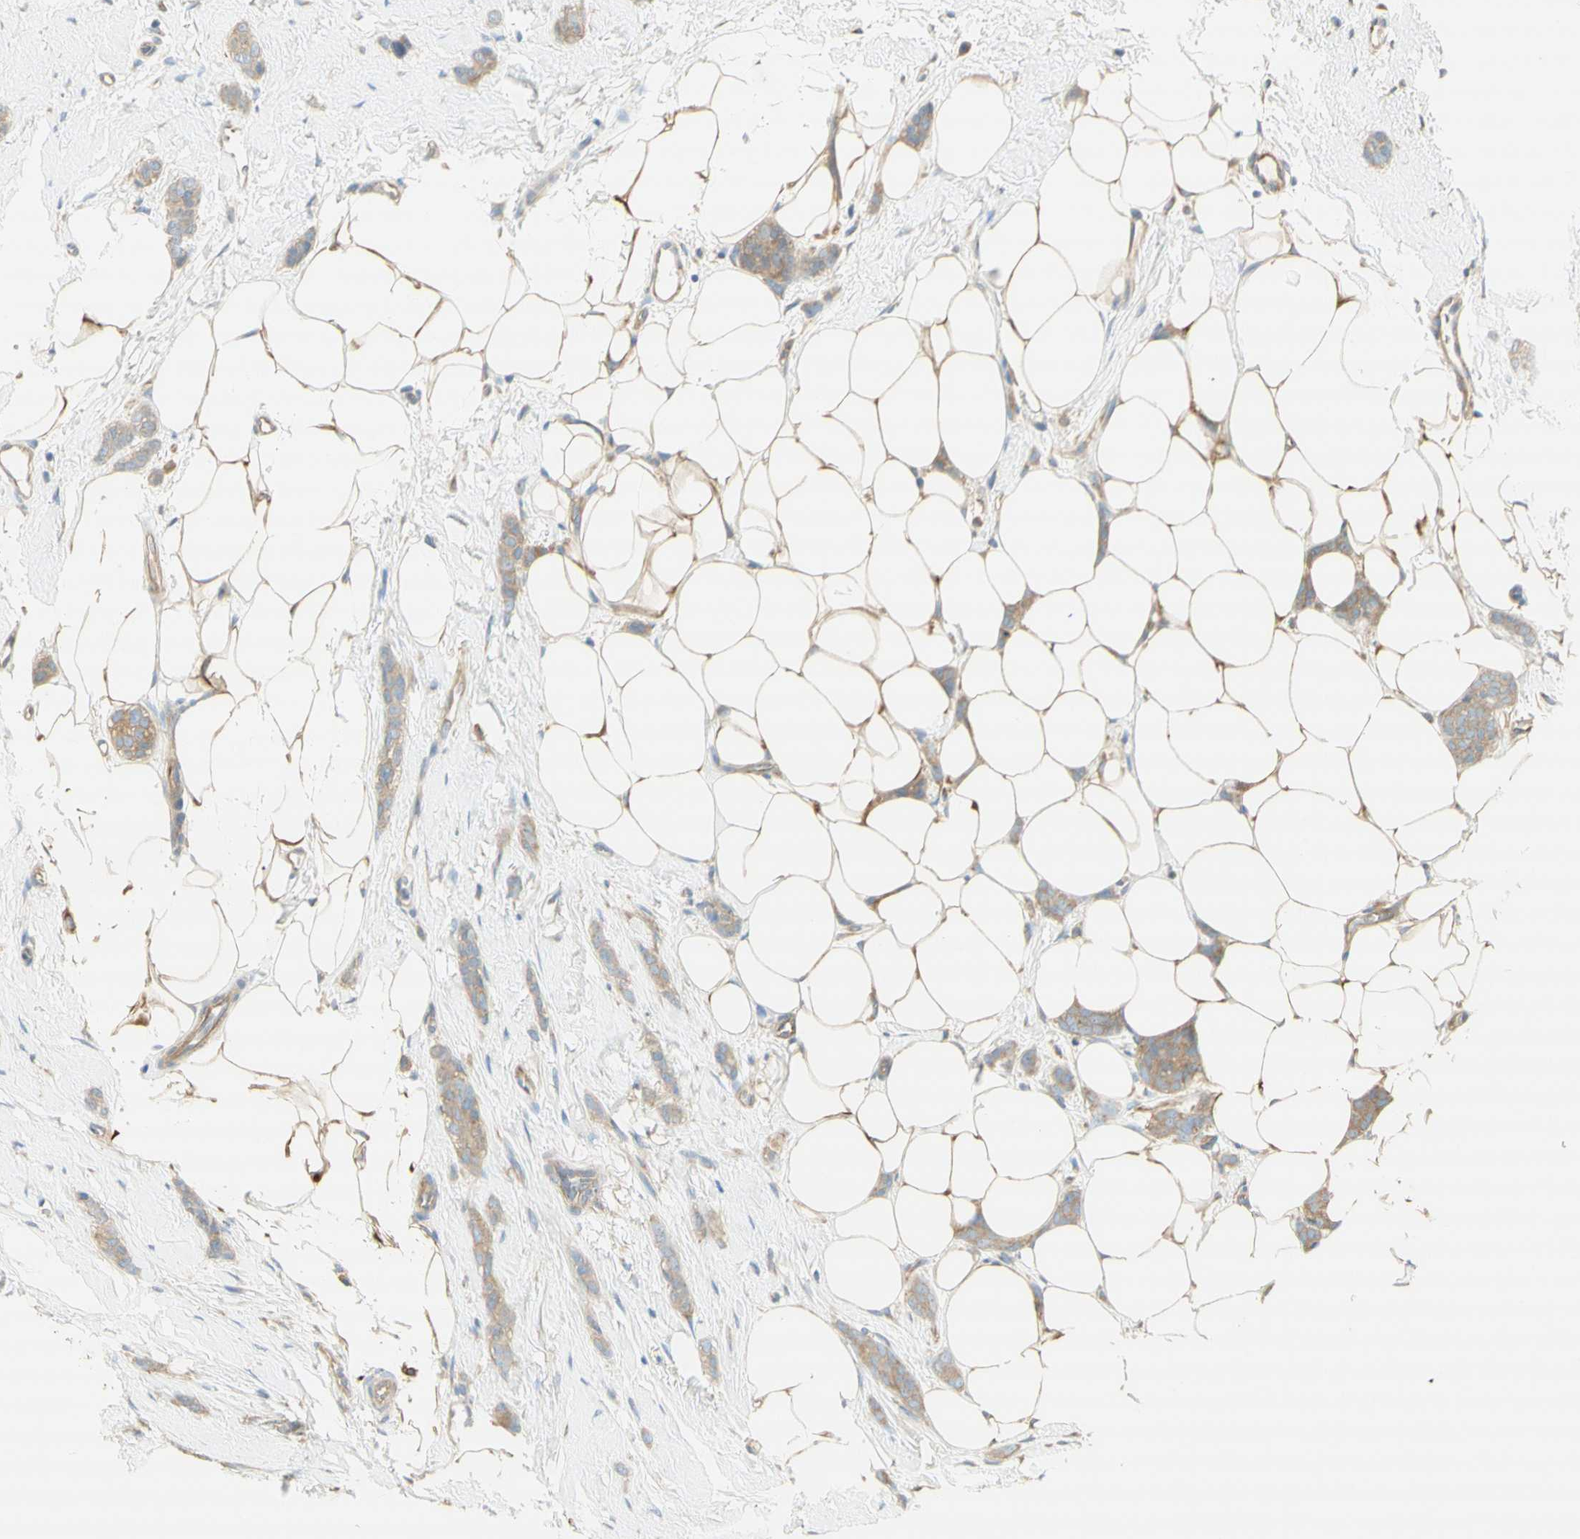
{"staining": {"intensity": "weak", "quantity": "25%-75%", "location": "cytoplasmic/membranous"}, "tissue": "breast cancer", "cell_type": "Tumor cells", "image_type": "cancer", "snomed": [{"axis": "morphology", "description": "Lobular carcinoma"}, {"axis": "topography", "description": "Skin"}, {"axis": "topography", "description": "Breast"}], "caption": "Breast cancer tissue displays weak cytoplasmic/membranous expression in about 25%-75% of tumor cells, visualized by immunohistochemistry.", "gene": "DYNC1H1", "patient": {"sex": "female", "age": 46}}